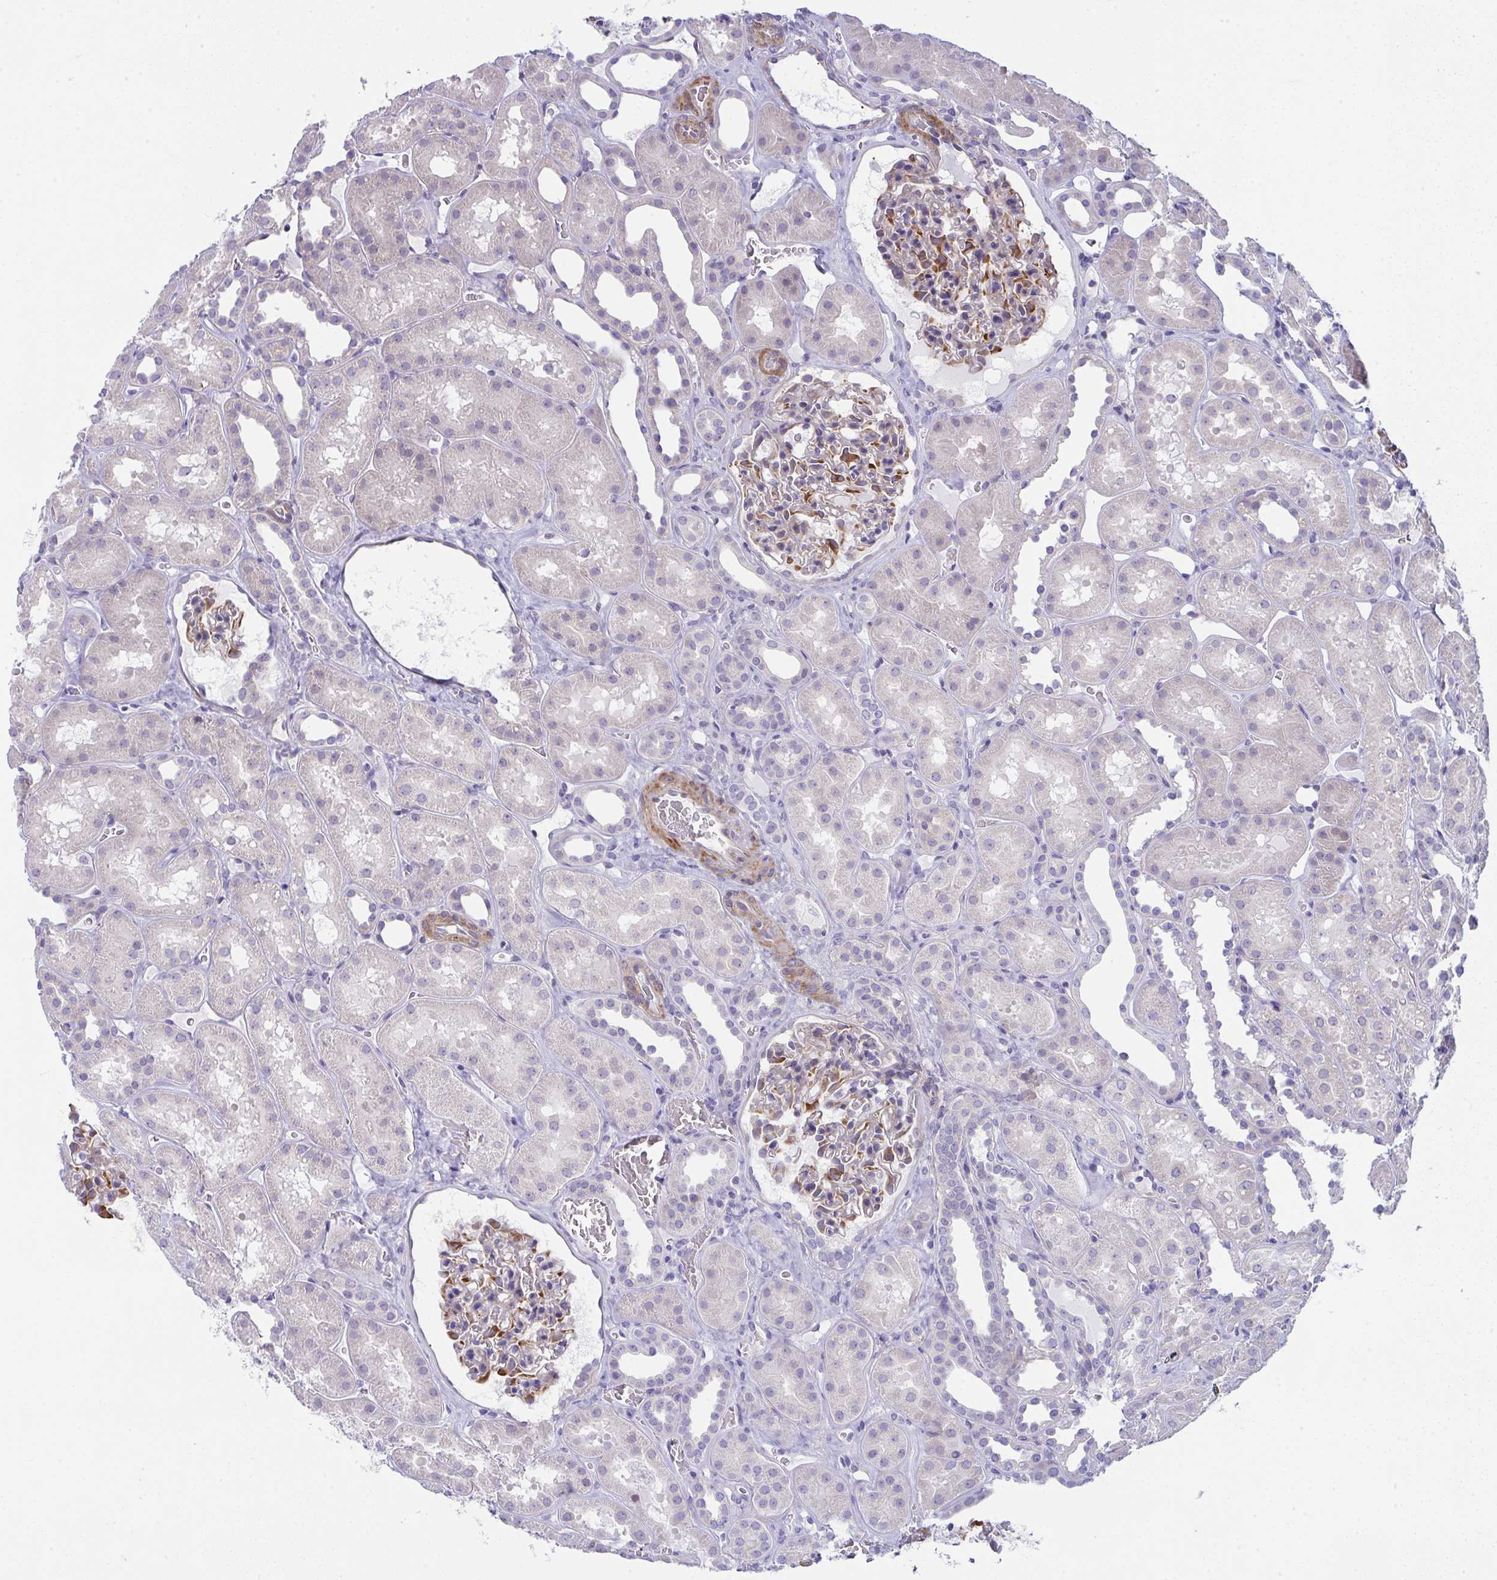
{"staining": {"intensity": "moderate", "quantity": "<25%", "location": "cytoplasmic/membranous"}, "tissue": "kidney", "cell_type": "Cells in glomeruli", "image_type": "normal", "snomed": [{"axis": "morphology", "description": "Normal tissue, NOS"}, {"axis": "topography", "description": "Kidney"}], "caption": "Moderate cytoplasmic/membranous protein staining is appreciated in approximately <25% of cells in glomeruli in kidney. Nuclei are stained in blue.", "gene": "MYL12A", "patient": {"sex": "female", "age": 41}}